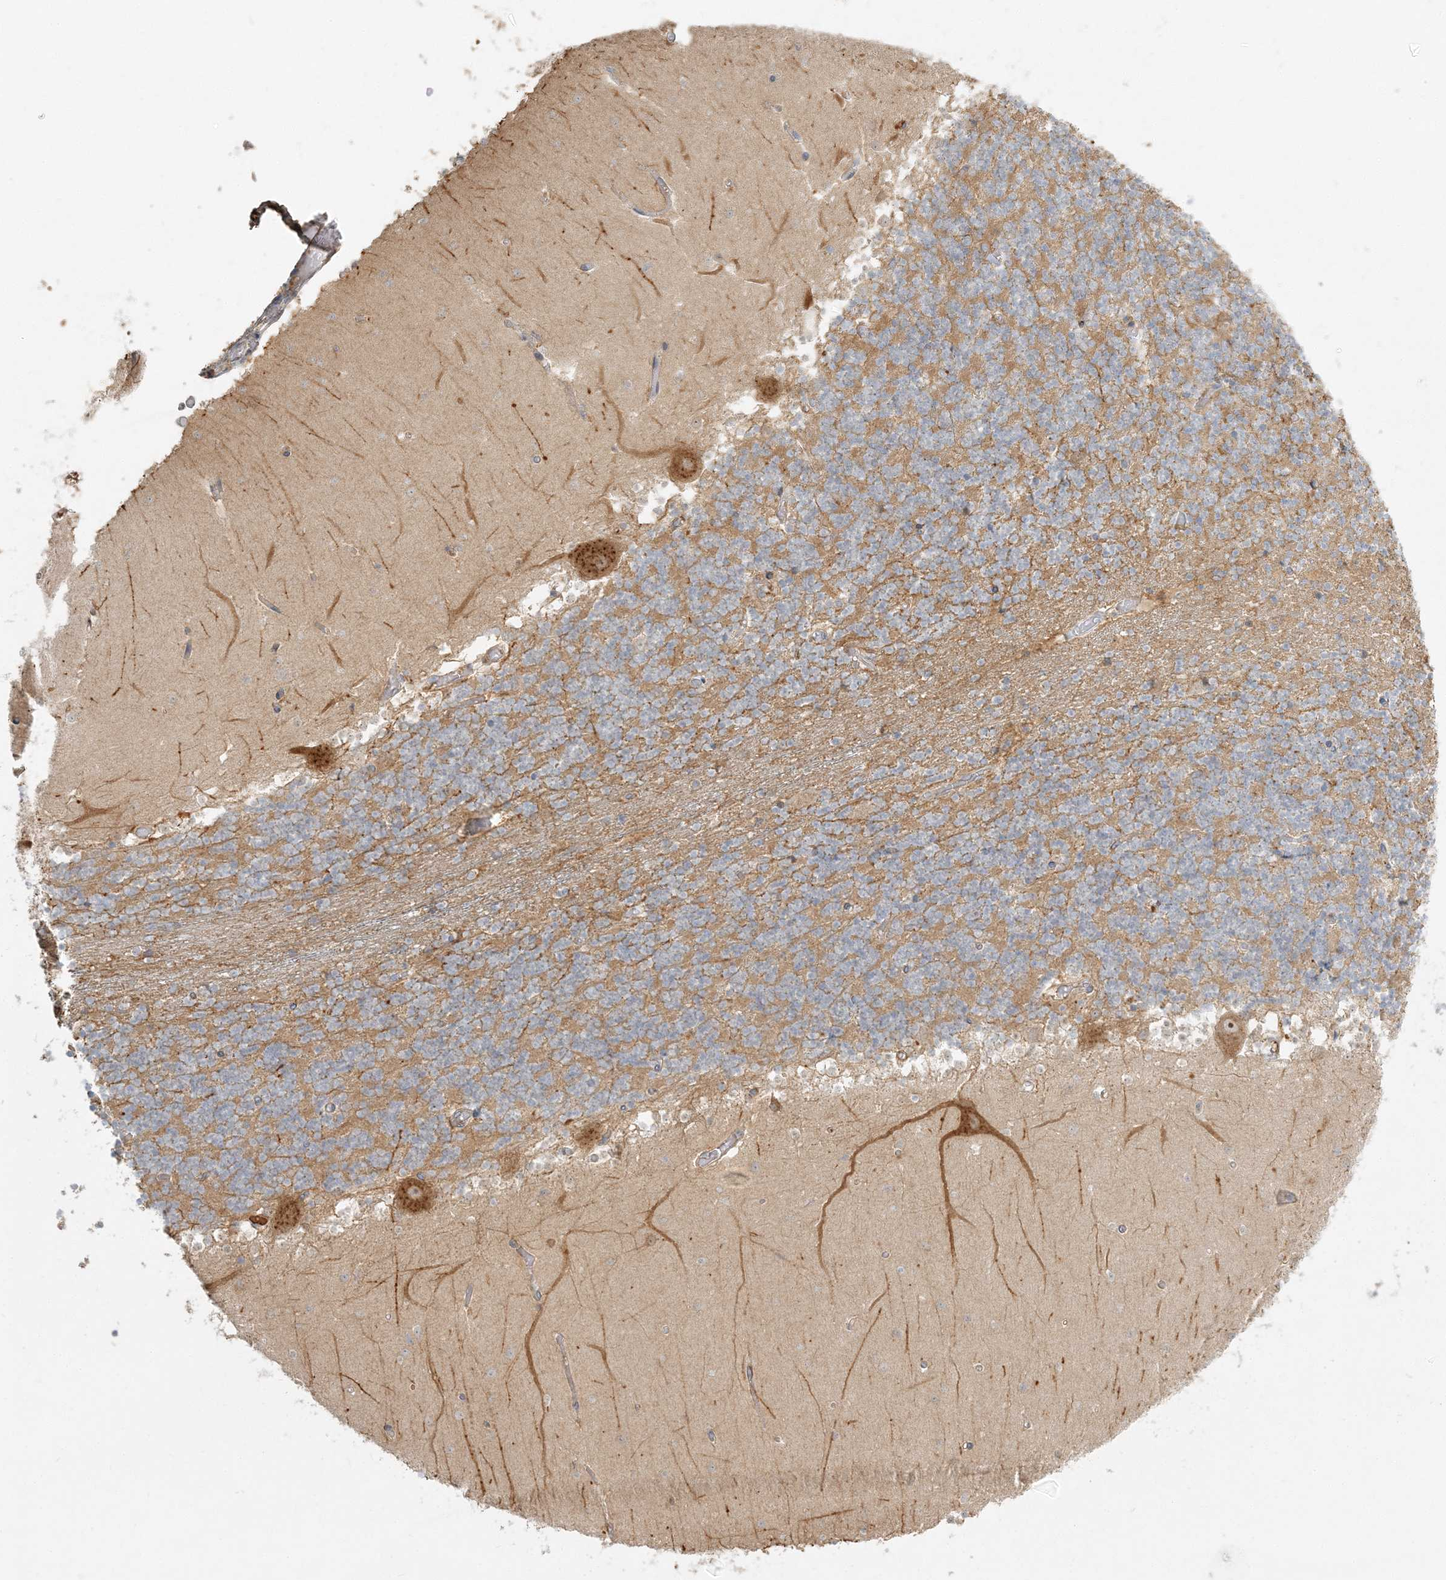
{"staining": {"intensity": "moderate", "quantity": "25%-75%", "location": "cytoplasmic/membranous"}, "tissue": "cerebellum", "cell_type": "Cells in granular layer", "image_type": "normal", "snomed": [{"axis": "morphology", "description": "Normal tissue, NOS"}, {"axis": "topography", "description": "Cerebellum"}], "caption": "Cerebellum stained with a brown dye reveals moderate cytoplasmic/membranous positive expression in approximately 25%-75% of cells in granular layer.", "gene": "AP1AR", "patient": {"sex": "female", "age": 28}}